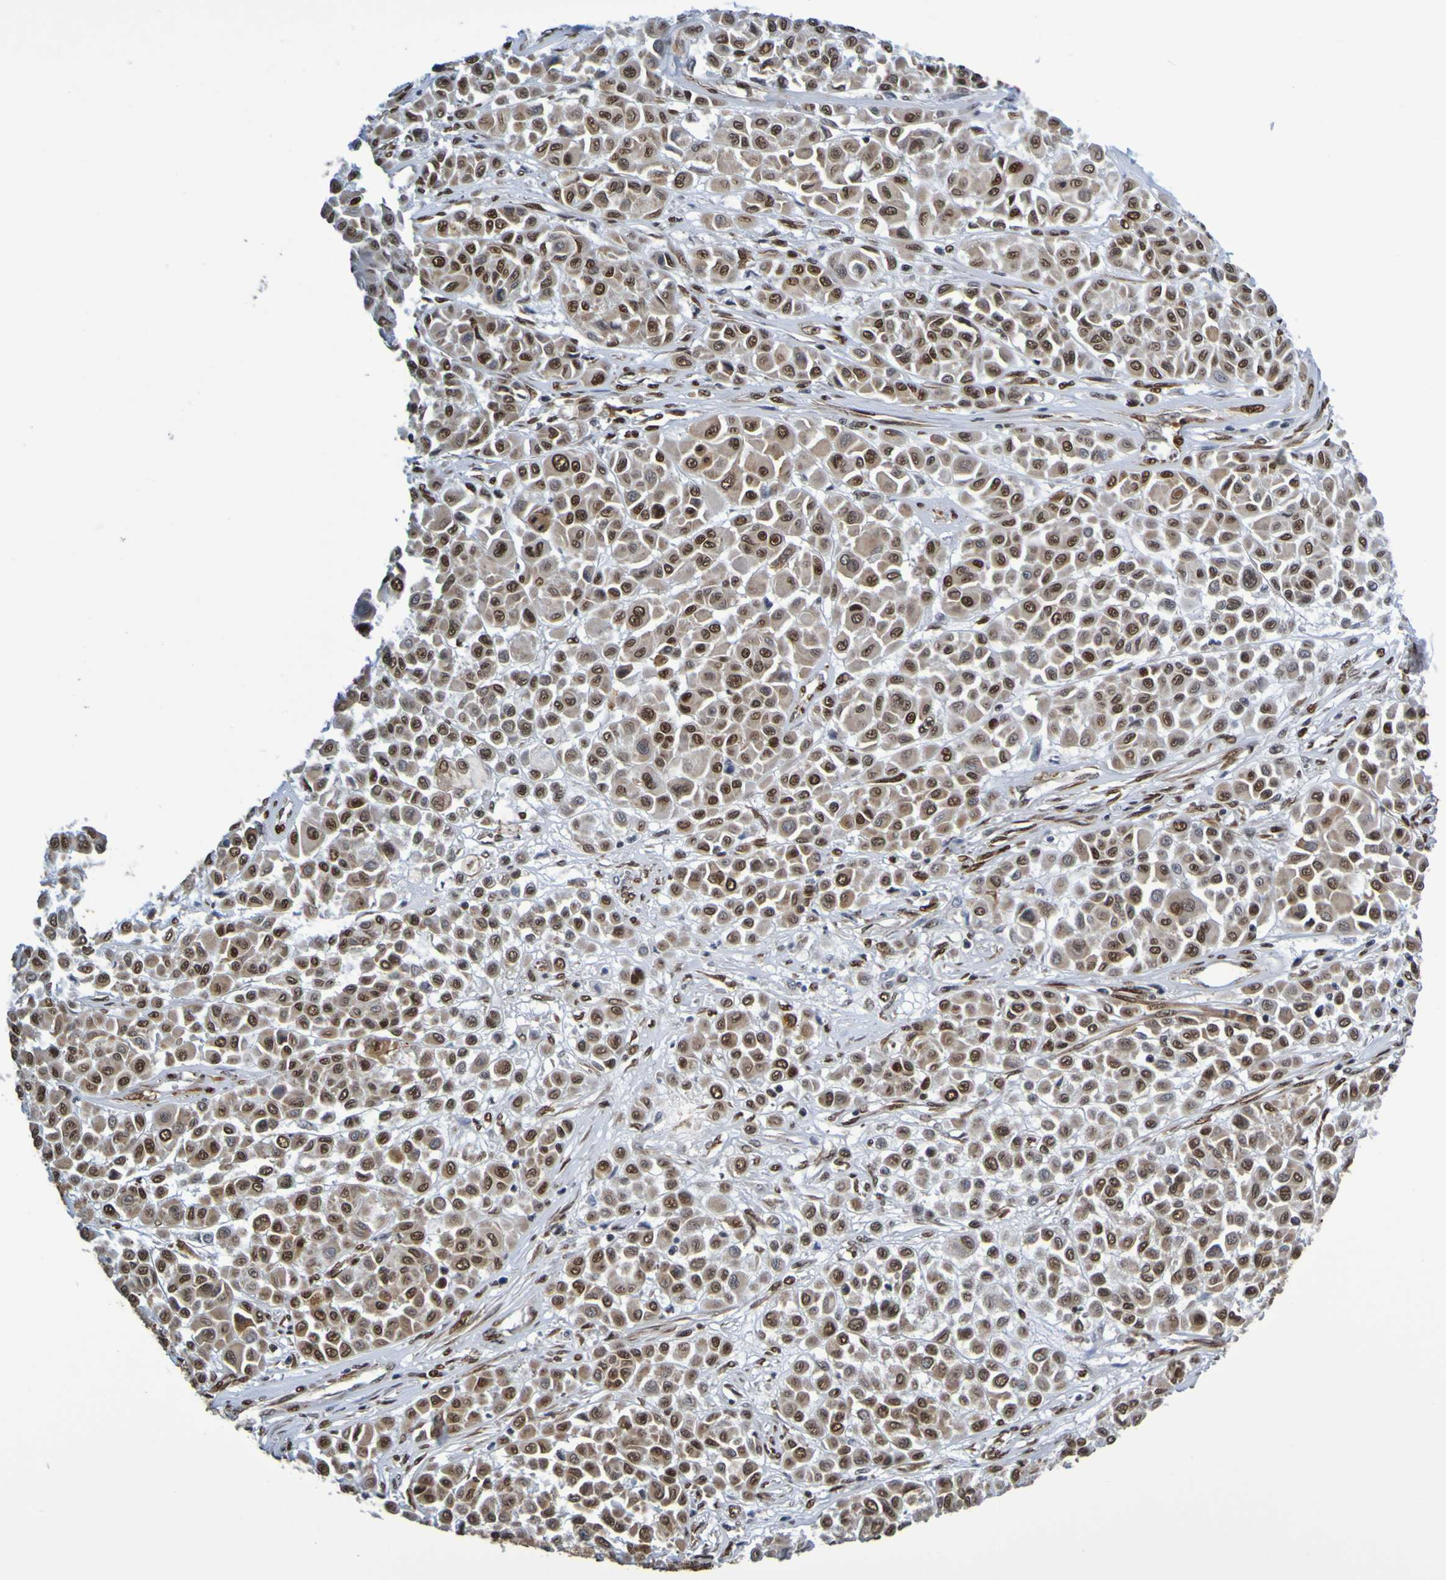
{"staining": {"intensity": "strong", "quantity": ">75%", "location": "nuclear"}, "tissue": "melanoma", "cell_type": "Tumor cells", "image_type": "cancer", "snomed": [{"axis": "morphology", "description": "Malignant melanoma, Metastatic site"}, {"axis": "topography", "description": "Soft tissue"}], "caption": "Brown immunohistochemical staining in melanoma displays strong nuclear positivity in about >75% of tumor cells.", "gene": "HDAC2", "patient": {"sex": "male", "age": 41}}